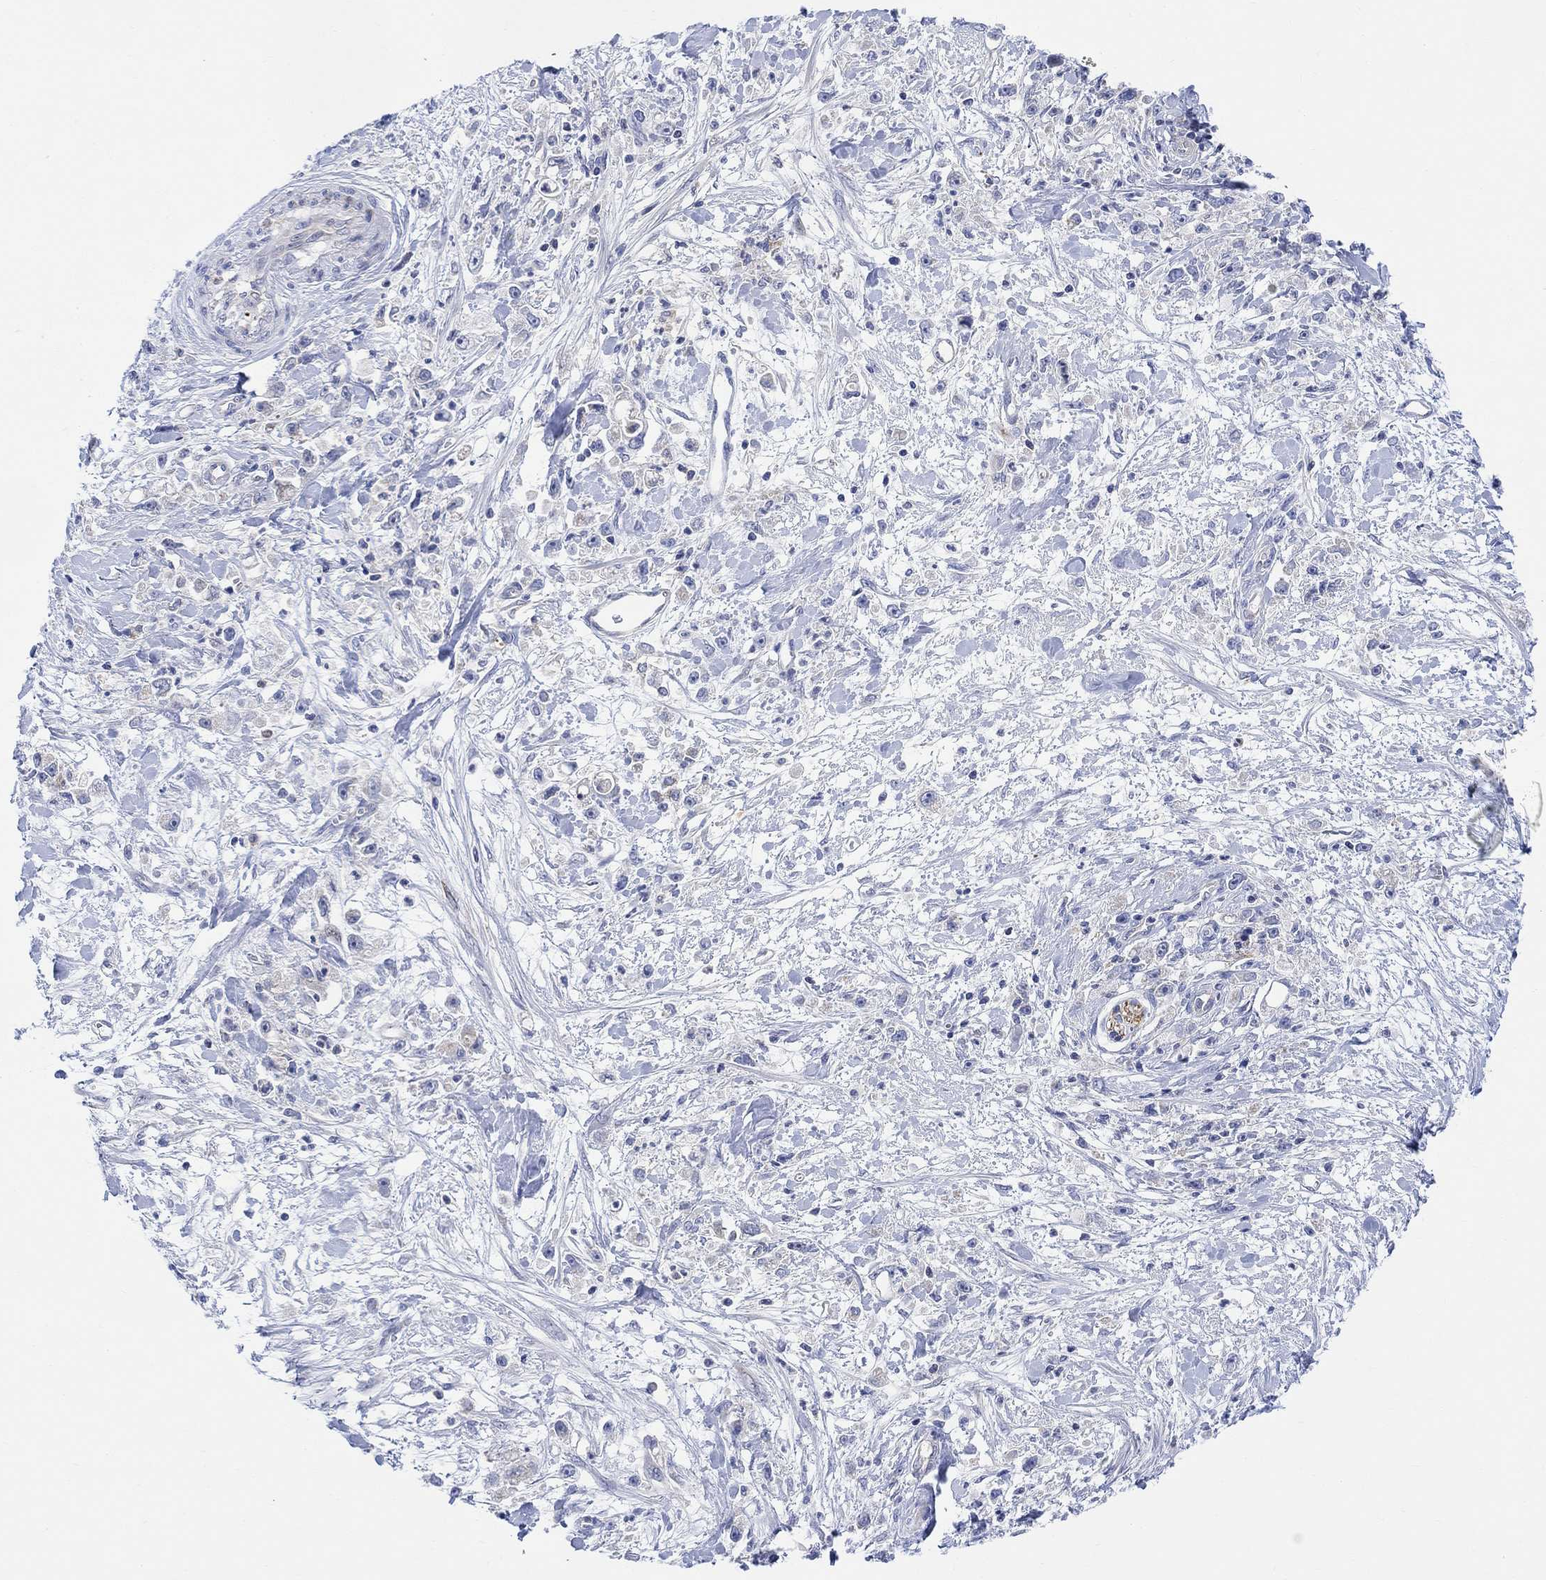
{"staining": {"intensity": "negative", "quantity": "none", "location": "none"}, "tissue": "stomach cancer", "cell_type": "Tumor cells", "image_type": "cancer", "snomed": [{"axis": "morphology", "description": "Adenocarcinoma, NOS"}, {"axis": "topography", "description": "Stomach"}], "caption": "An immunohistochemistry (IHC) photomicrograph of stomach cancer is shown. There is no staining in tumor cells of stomach cancer.", "gene": "ARSK", "patient": {"sex": "female", "age": 59}}